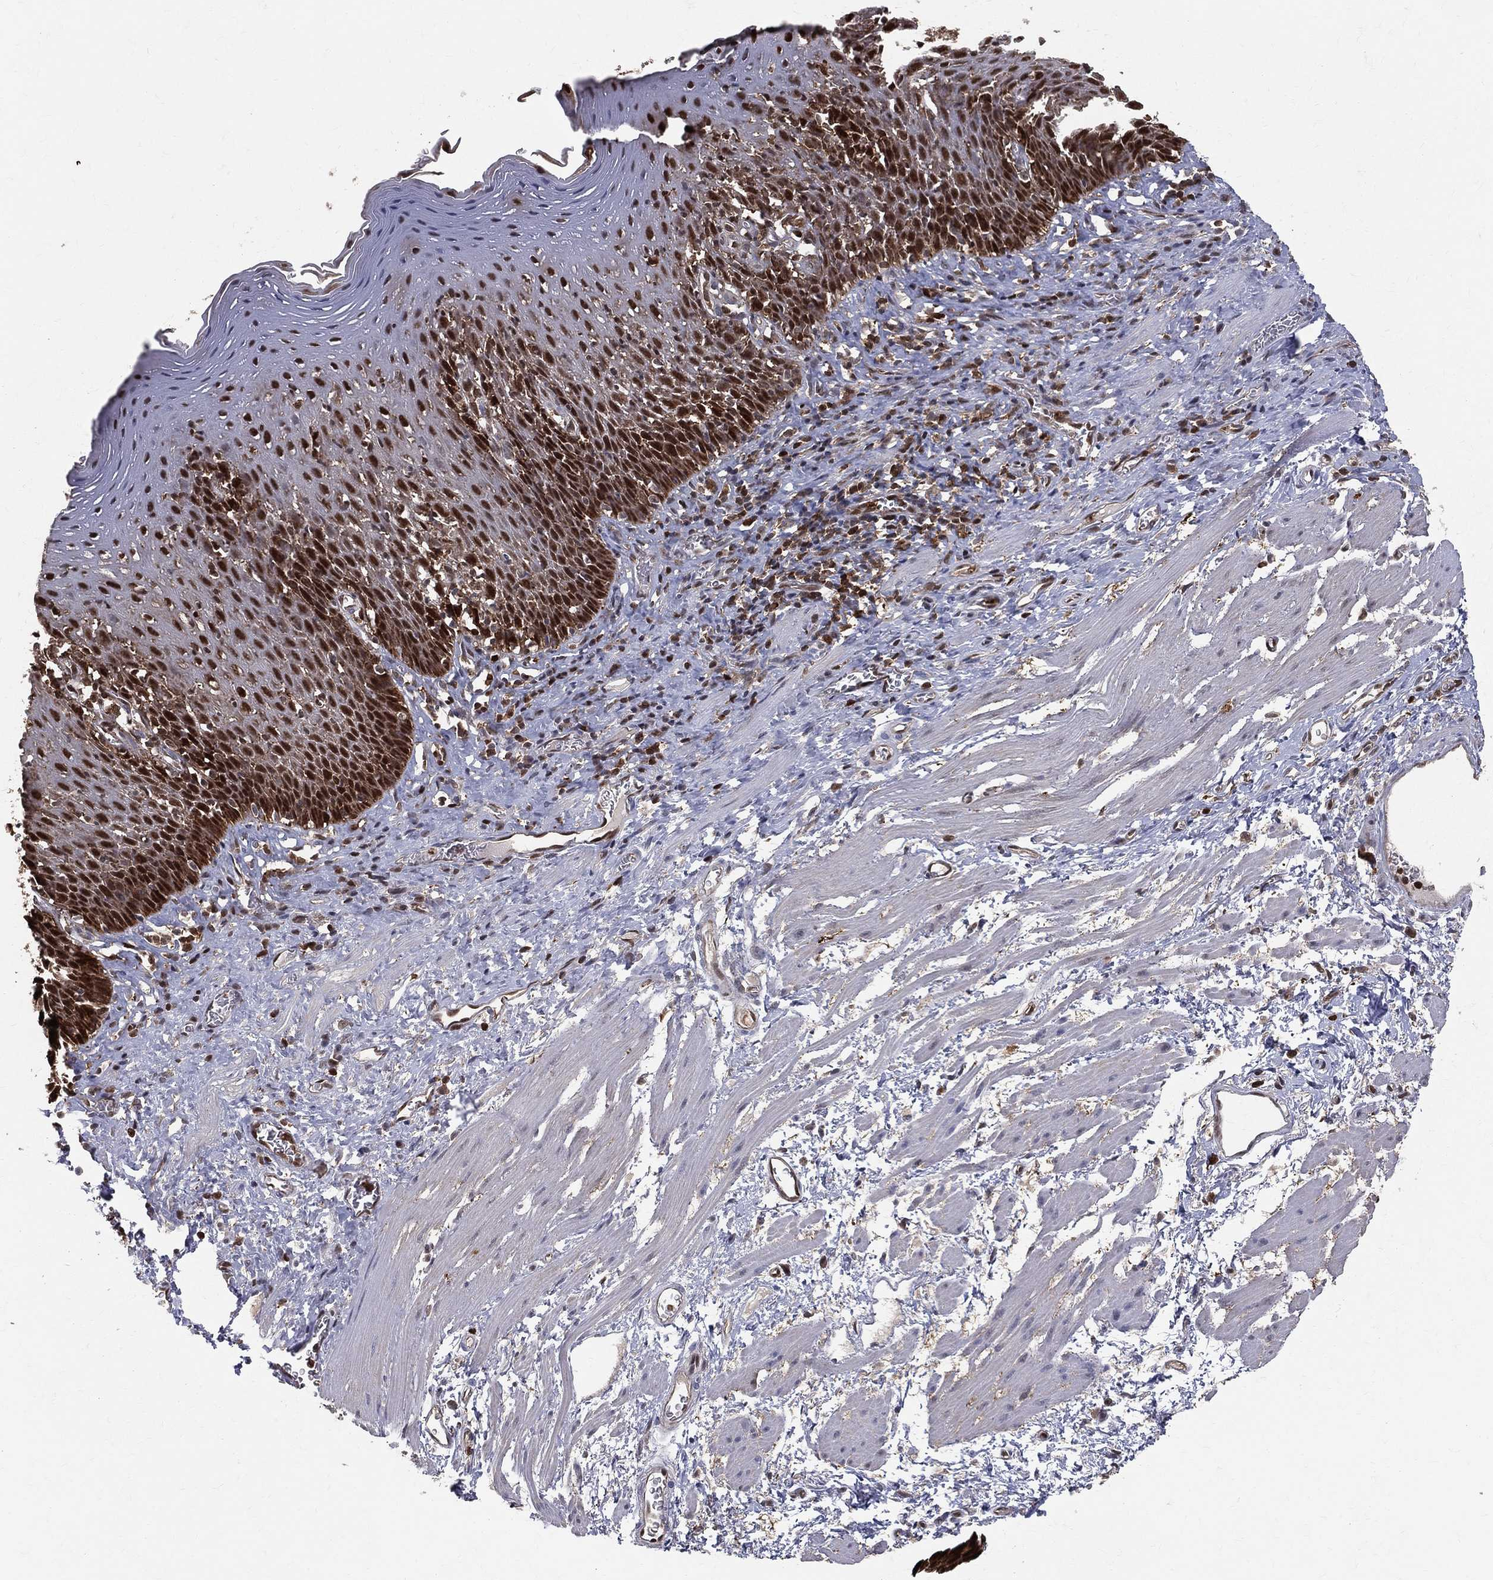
{"staining": {"intensity": "strong", "quantity": "25%-75%", "location": "nuclear"}, "tissue": "esophagus", "cell_type": "Squamous epithelial cells", "image_type": "normal", "snomed": [{"axis": "morphology", "description": "Normal tissue, NOS"}, {"axis": "morphology", "description": "Adenocarcinoma, NOS"}, {"axis": "topography", "description": "Esophagus"}, {"axis": "topography", "description": "Stomach, upper"}], "caption": "About 25%-75% of squamous epithelial cells in normal human esophagus show strong nuclear protein staining as visualized by brown immunohistochemical staining.", "gene": "ENO1", "patient": {"sex": "male", "age": 74}}